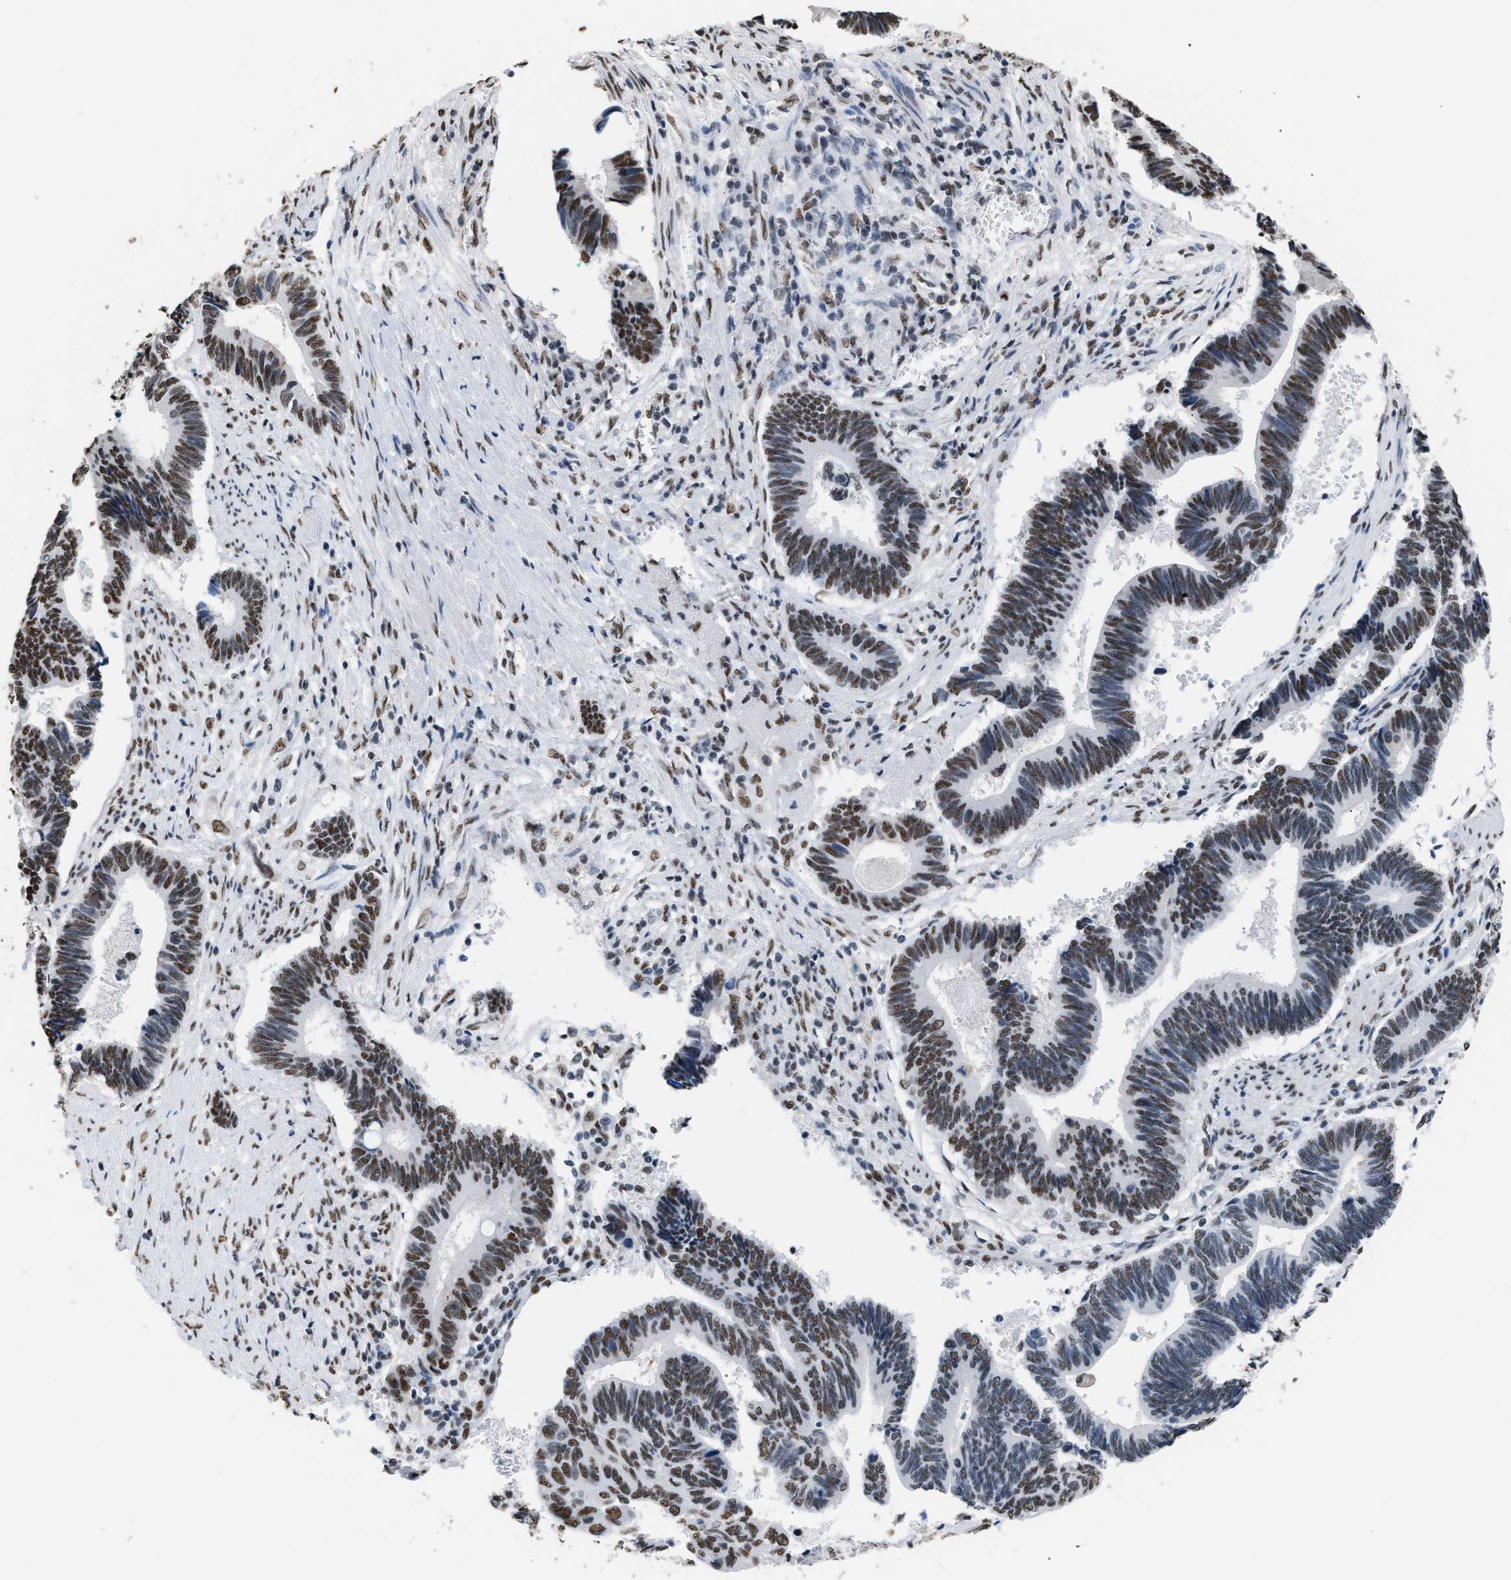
{"staining": {"intensity": "moderate", "quantity": ">75%", "location": "nuclear"}, "tissue": "pancreatic cancer", "cell_type": "Tumor cells", "image_type": "cancer", "snomed": [{"axis": "morphology", "description": "Adenocarcinoma, NOS"}, {"axis": "topography", "description": "Pancreas"}], "caption": "This is an image of immunohistochemistry (IHC) staining of pancreatic cancer (adenocarcinoma), which shows moderate positivity in the nuclear of tumor cells.", "gene": "CCAR2", "patient": {"sex": "female", "age": 70}}